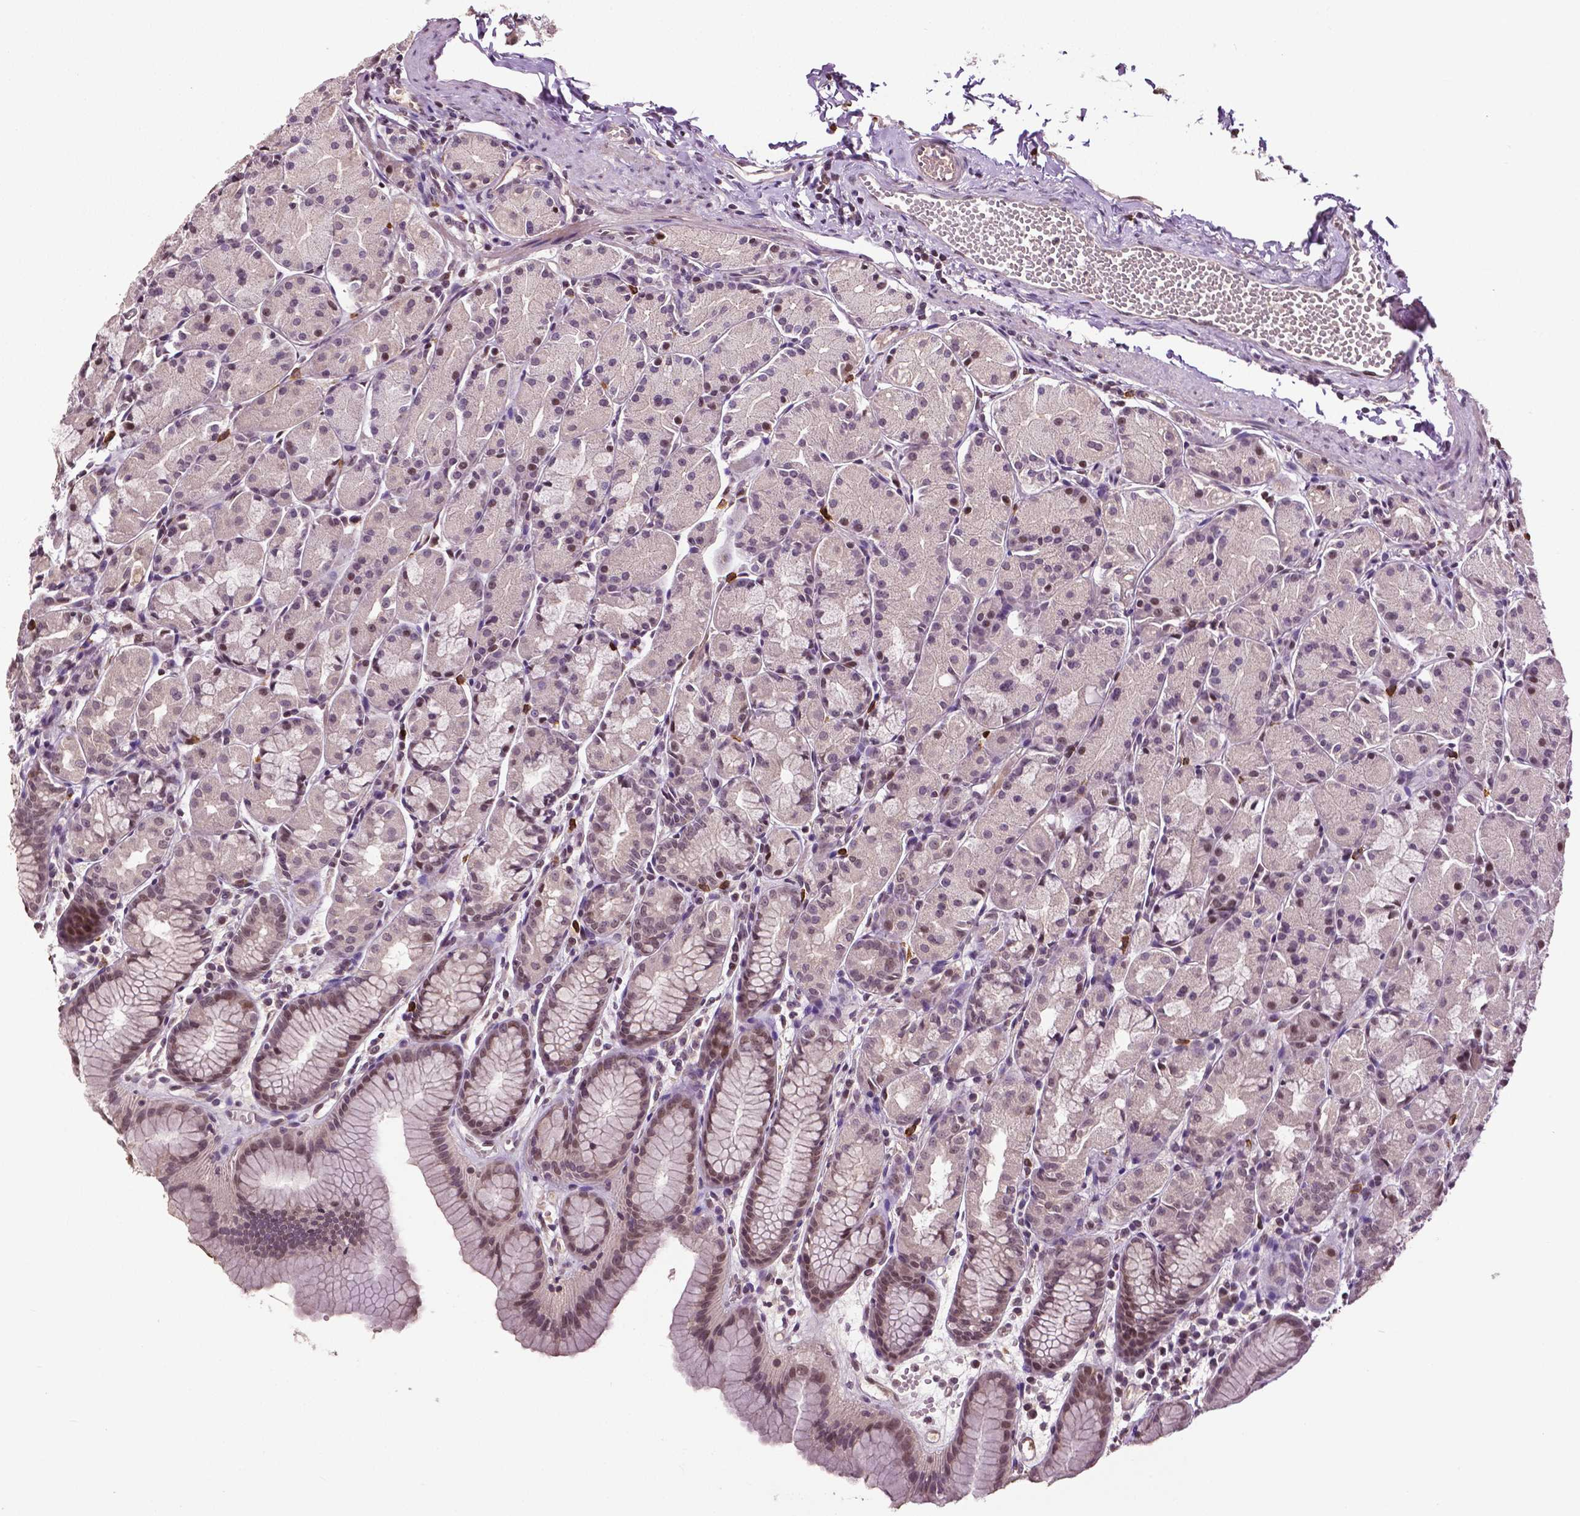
{"staining": {"intensity": "moderate", "quantity": "25%-75%", "location": "nuclear"}, "tissue": "stomach", "cell_type": "Glandular cells", "image_type": "normal", "snomed": [{"axis": "morphology", "description": "Normal tissue, NOS"}, {"axis": "topography", "description": "Stomach, upper"}], "caption": "Stomach stained with DAB (3,3'-diaminobenzidine) immunohistochemistry (IHC) shows medium levels of moderate nuclear expression in about 25%-75% of glandular cells.", "gene": "DLX5", "patient": {"sex": "male", "age": 47}}